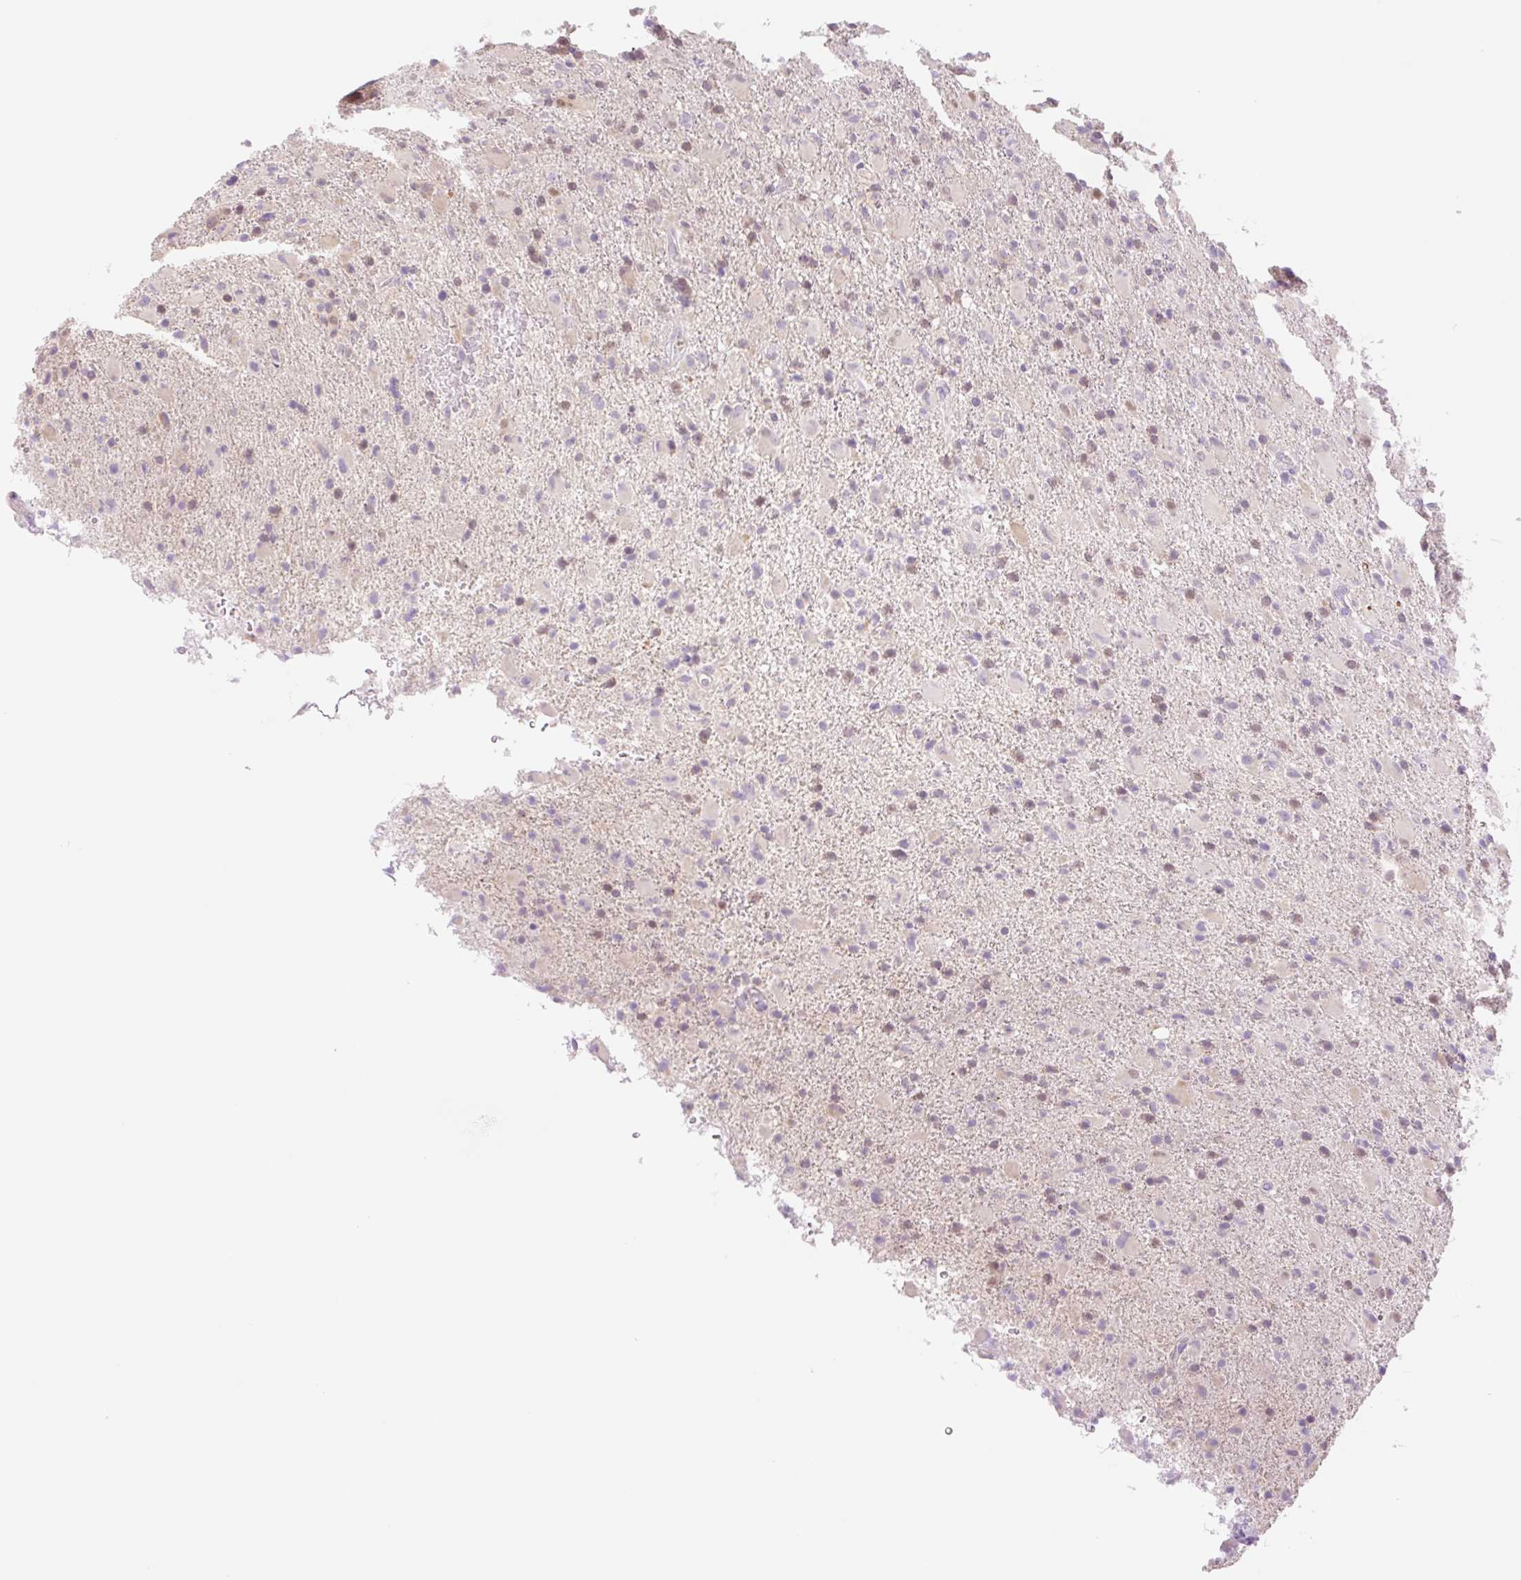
{"staining": {"intensity": "weak", "quantity": "<25%", "location": "nuclear"}, "tissue": "glioma", "cell_type": "Tumor cells", "image_type": "cancer", "snomed": [{"axis": "morphology", "description": "Glioma, malignant, Low grade"}, {"axis": "topography", "description": "Brain"}], "caption": "There is no significant staining in tumor cells of low-grade glioma (malignant). (DAB immunohistochemistry (IHC) with hematoxylin counter stain).", "gene": "HEBP1", "patient": {"sex": "male", "age": 65}}